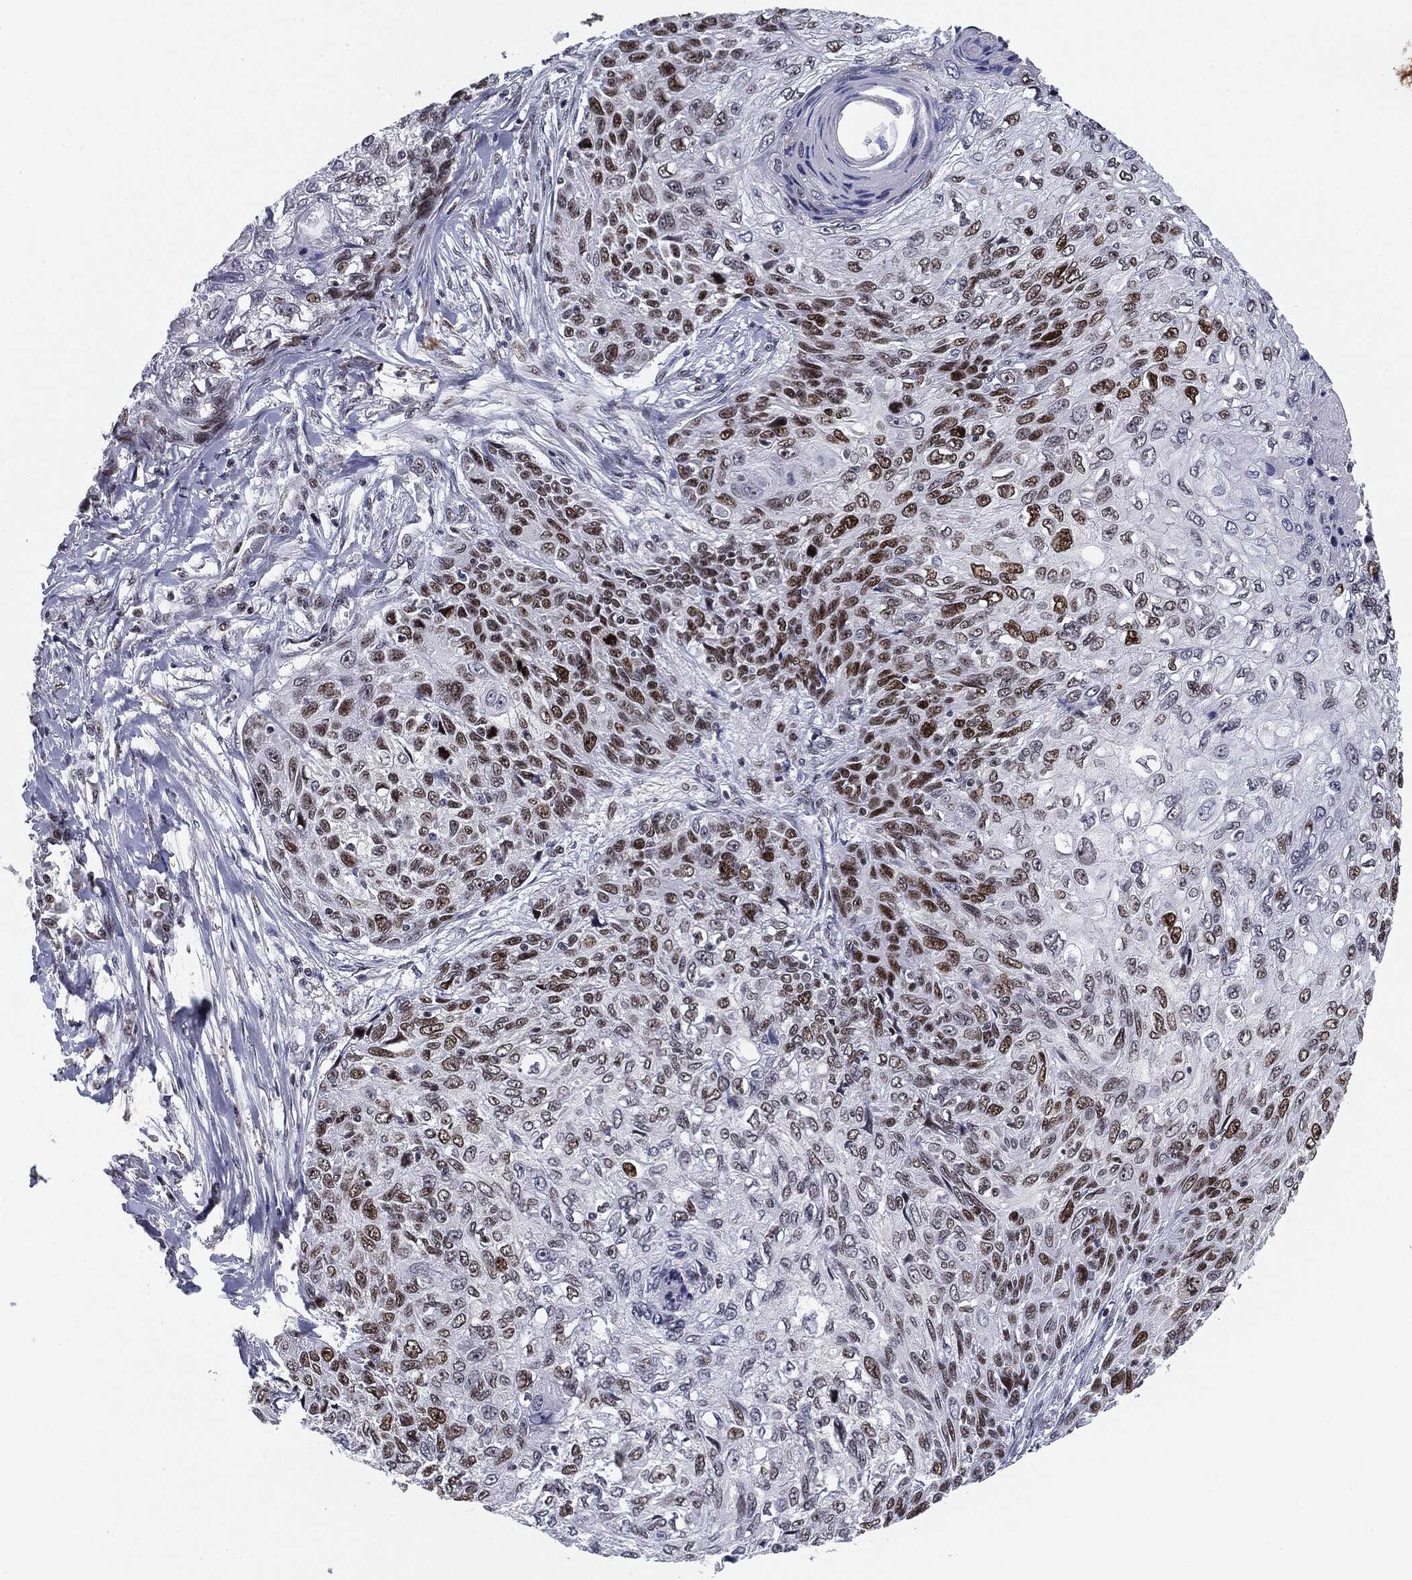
{"staining": {"intensity": "strong", "quantity": "25%-75%", "location": "nuclear"}, "tissue": "skin cancer", "cell_type": "Tumor cells", "image_type": "cancer", "snomed": [{"axis": "morphology", "description": "Squamous cell carcinoma, NOS"}, {"axis": "topography", "description": "Skin"}], "caption": "Protein expression analysis of skin cancer exhibits strong nuclear staining in about 25%-75% of tumor cells.", "gene": "MDC1", "patient": {"sex": "male", "age": 92}}